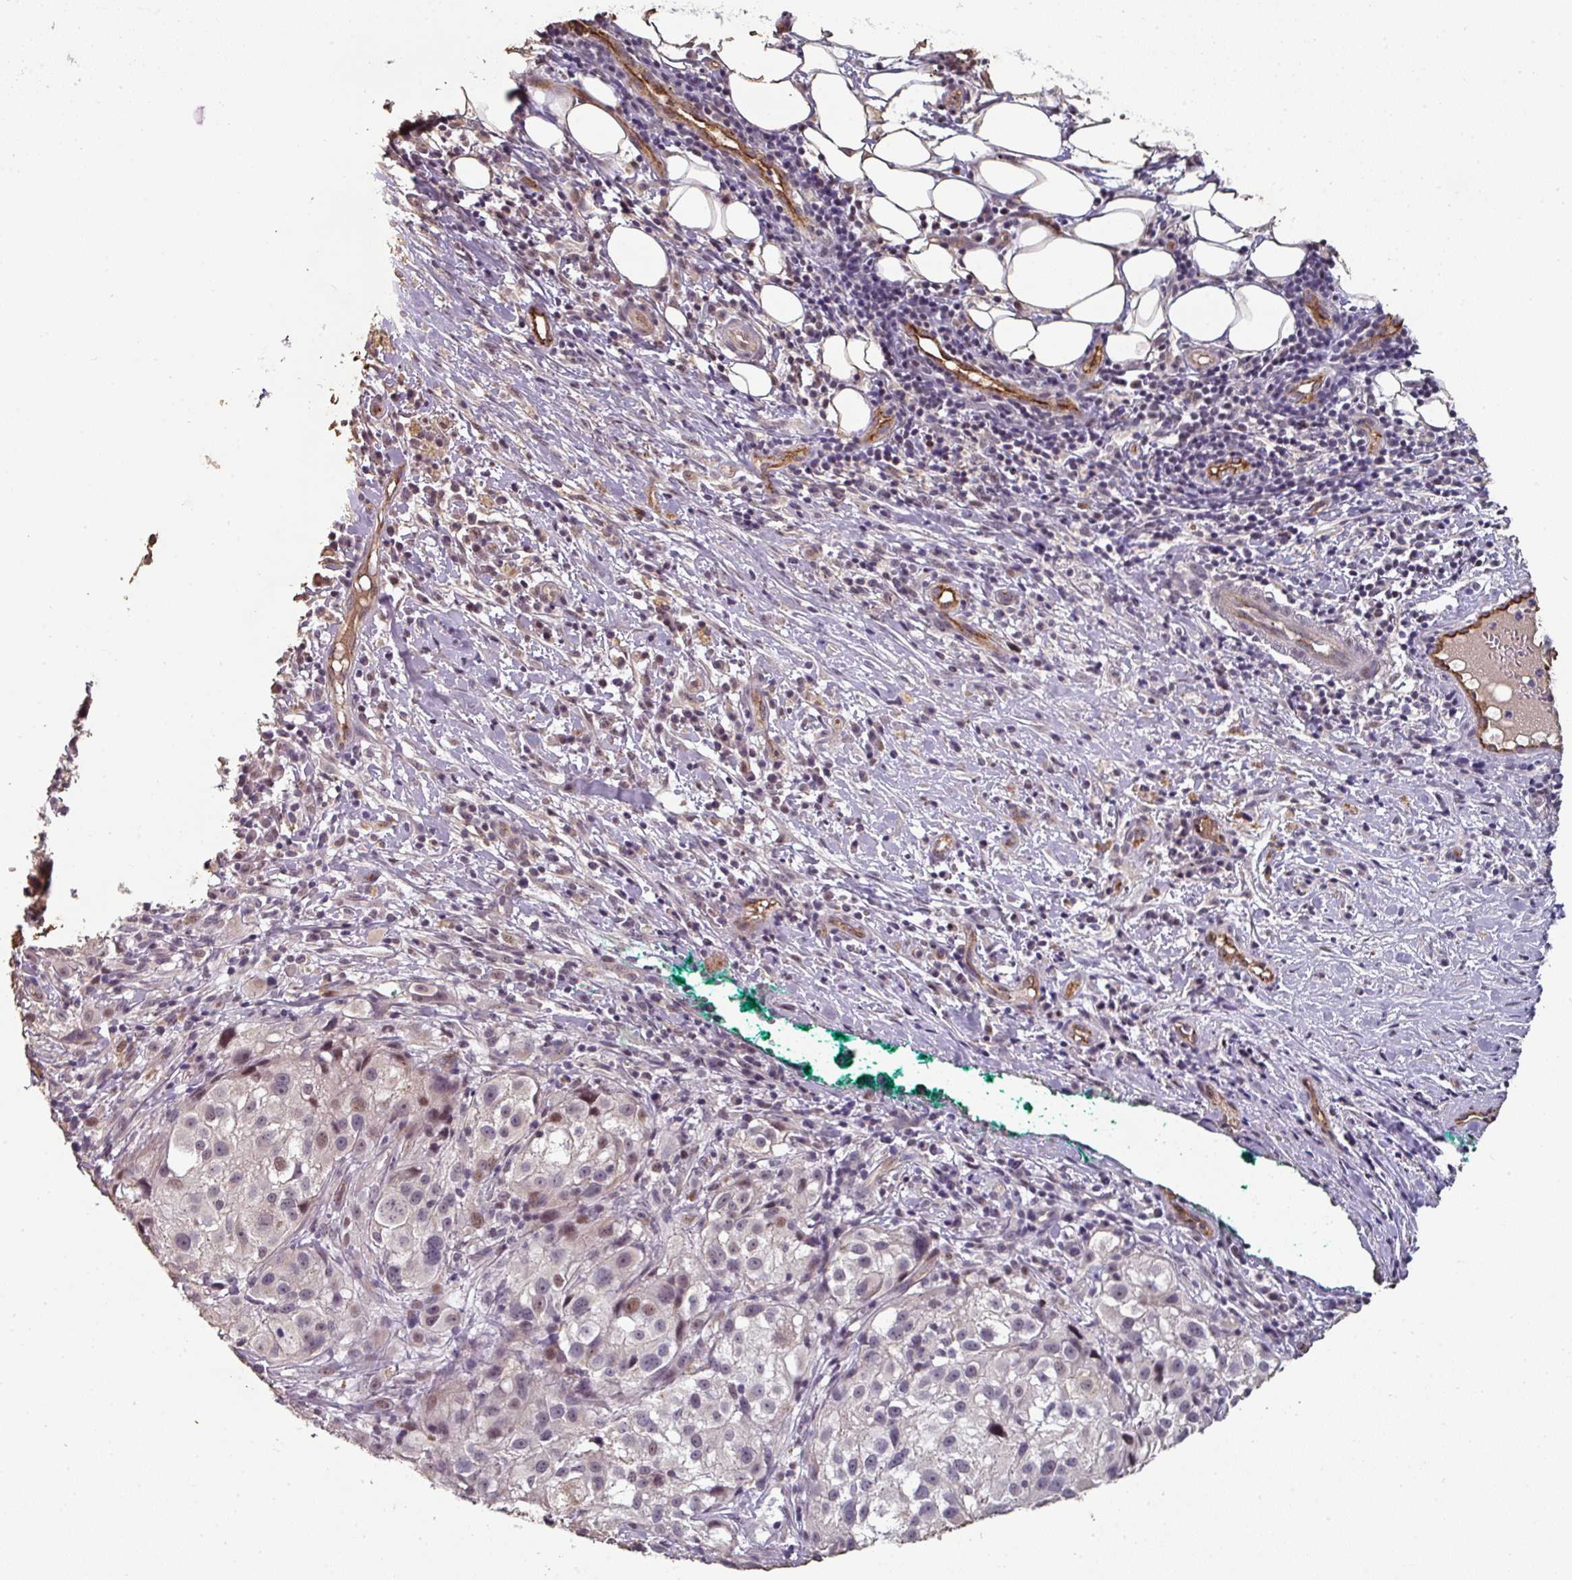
{"staining": {"intensity": "moderate", "quantity": "<25%", "location": "nuclear"}, "tissue": "melanoma", "cell_type": "Tumor cells", "image_type": "cancer", "snomed": [{"axis": "morphology", "description": "Necrosis, NOS"}, {"axis": "morphology", "description": "Malignant melanoma, NOS"}, {"axis": "topography", "description": "Skin"}], "caption": "This image shows IHC staining of melanoma, with low moderate nuclear positivity in about <25% of tumor cells.", "gene": "SIDT2", "patient": {"sex": "female", "age": 87}}